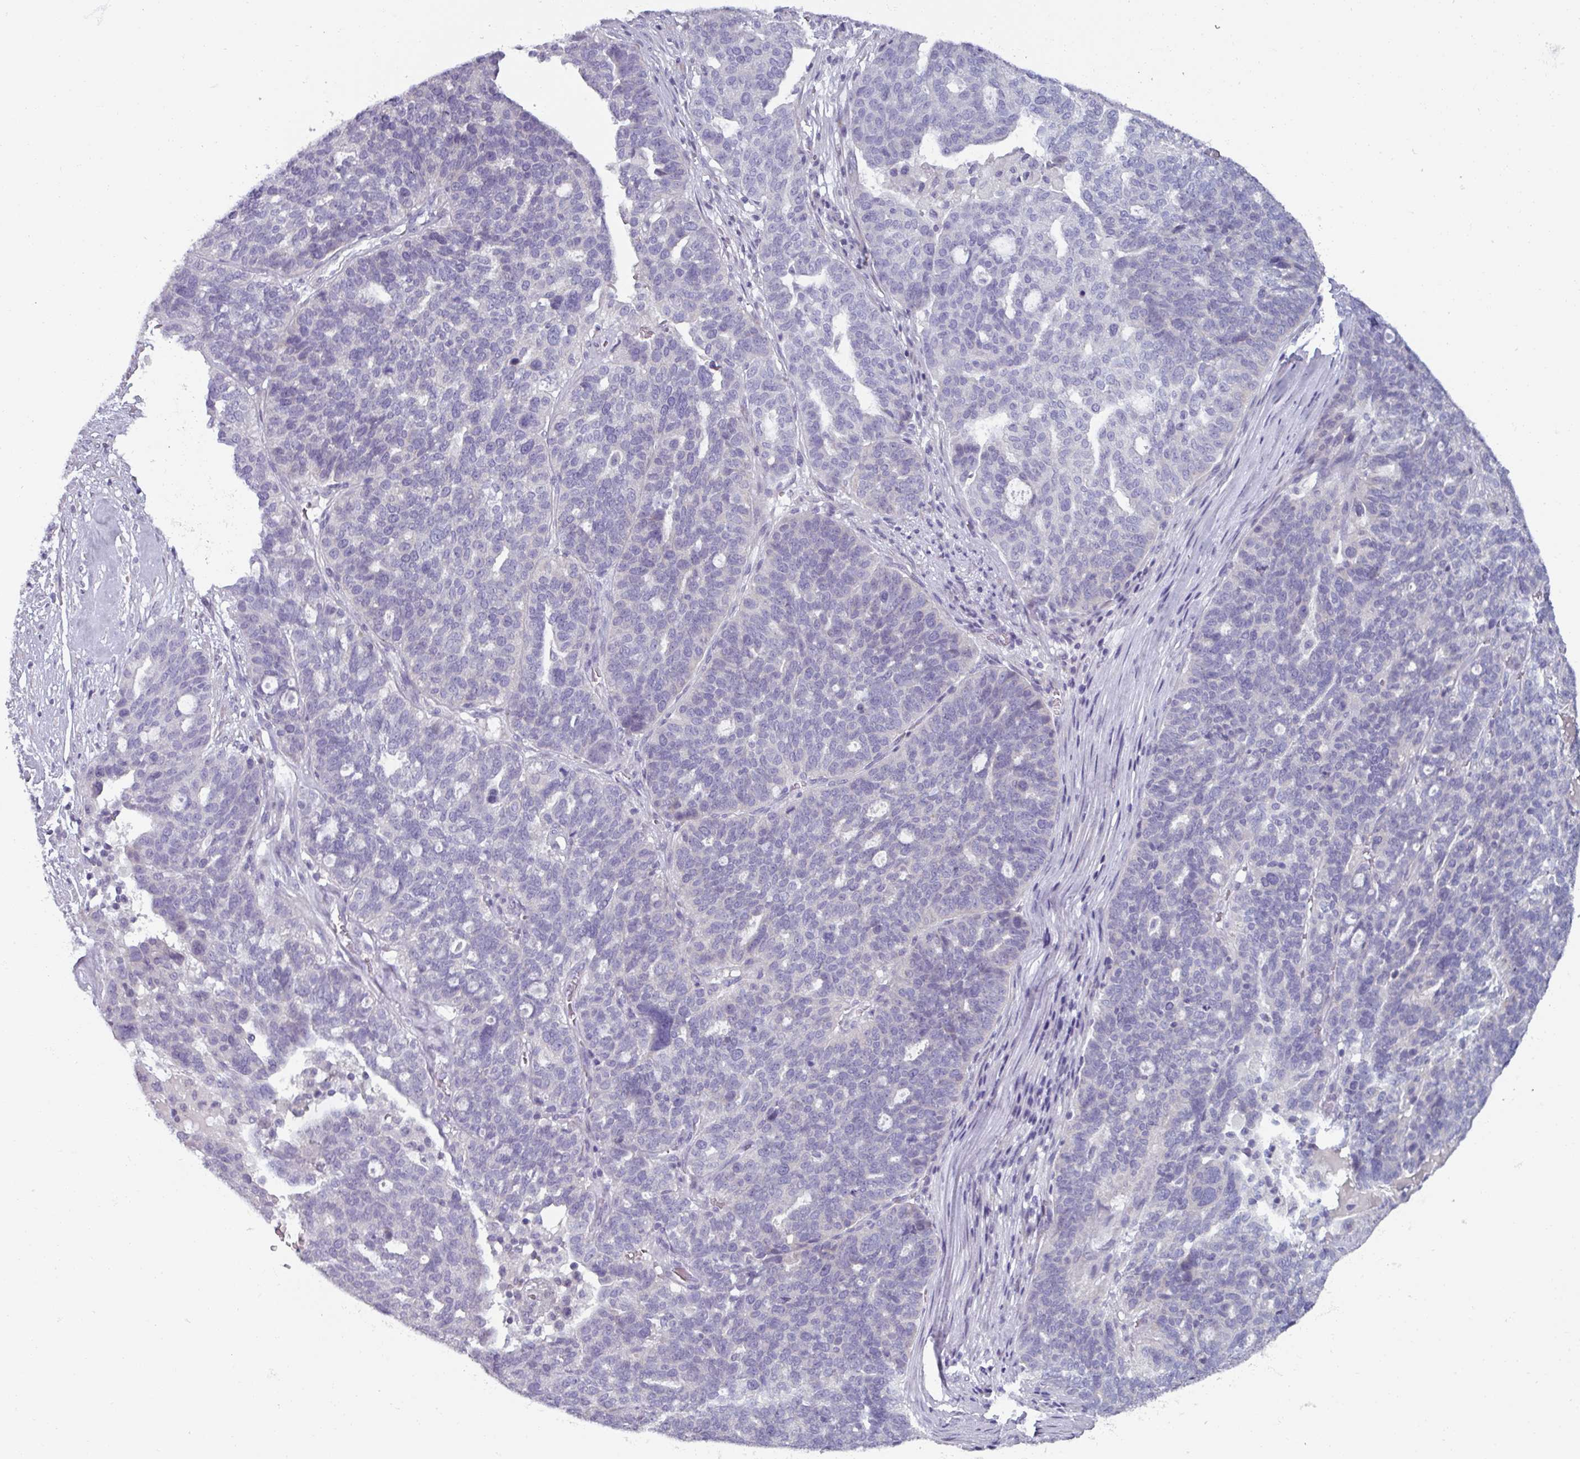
{"staining": {"intensity": "negative", "quantity": "none", "location": "none"}, "tissue": "ovarian cancer", "cell_type": "Tumor cells", "image_type": "cancer", "snomed": [{"axis": "morphology", "description": "Cystadenocarcinoma, serous, NOS"}, {"axis": "topography", "description": "Ovary"}], "caption": "This image is of ovarian cancer stained with immunohistochemistry to label a protein in brown with the nuclei are counter-stained blue. There is no staining in tumor cells. Brightfield microscopy of IHC stained with DAB (brown) and hematoxylin (blue), captured at high magnification.", "gene": "SMIM11", "patient": {"sex": "female", "age": 59}}